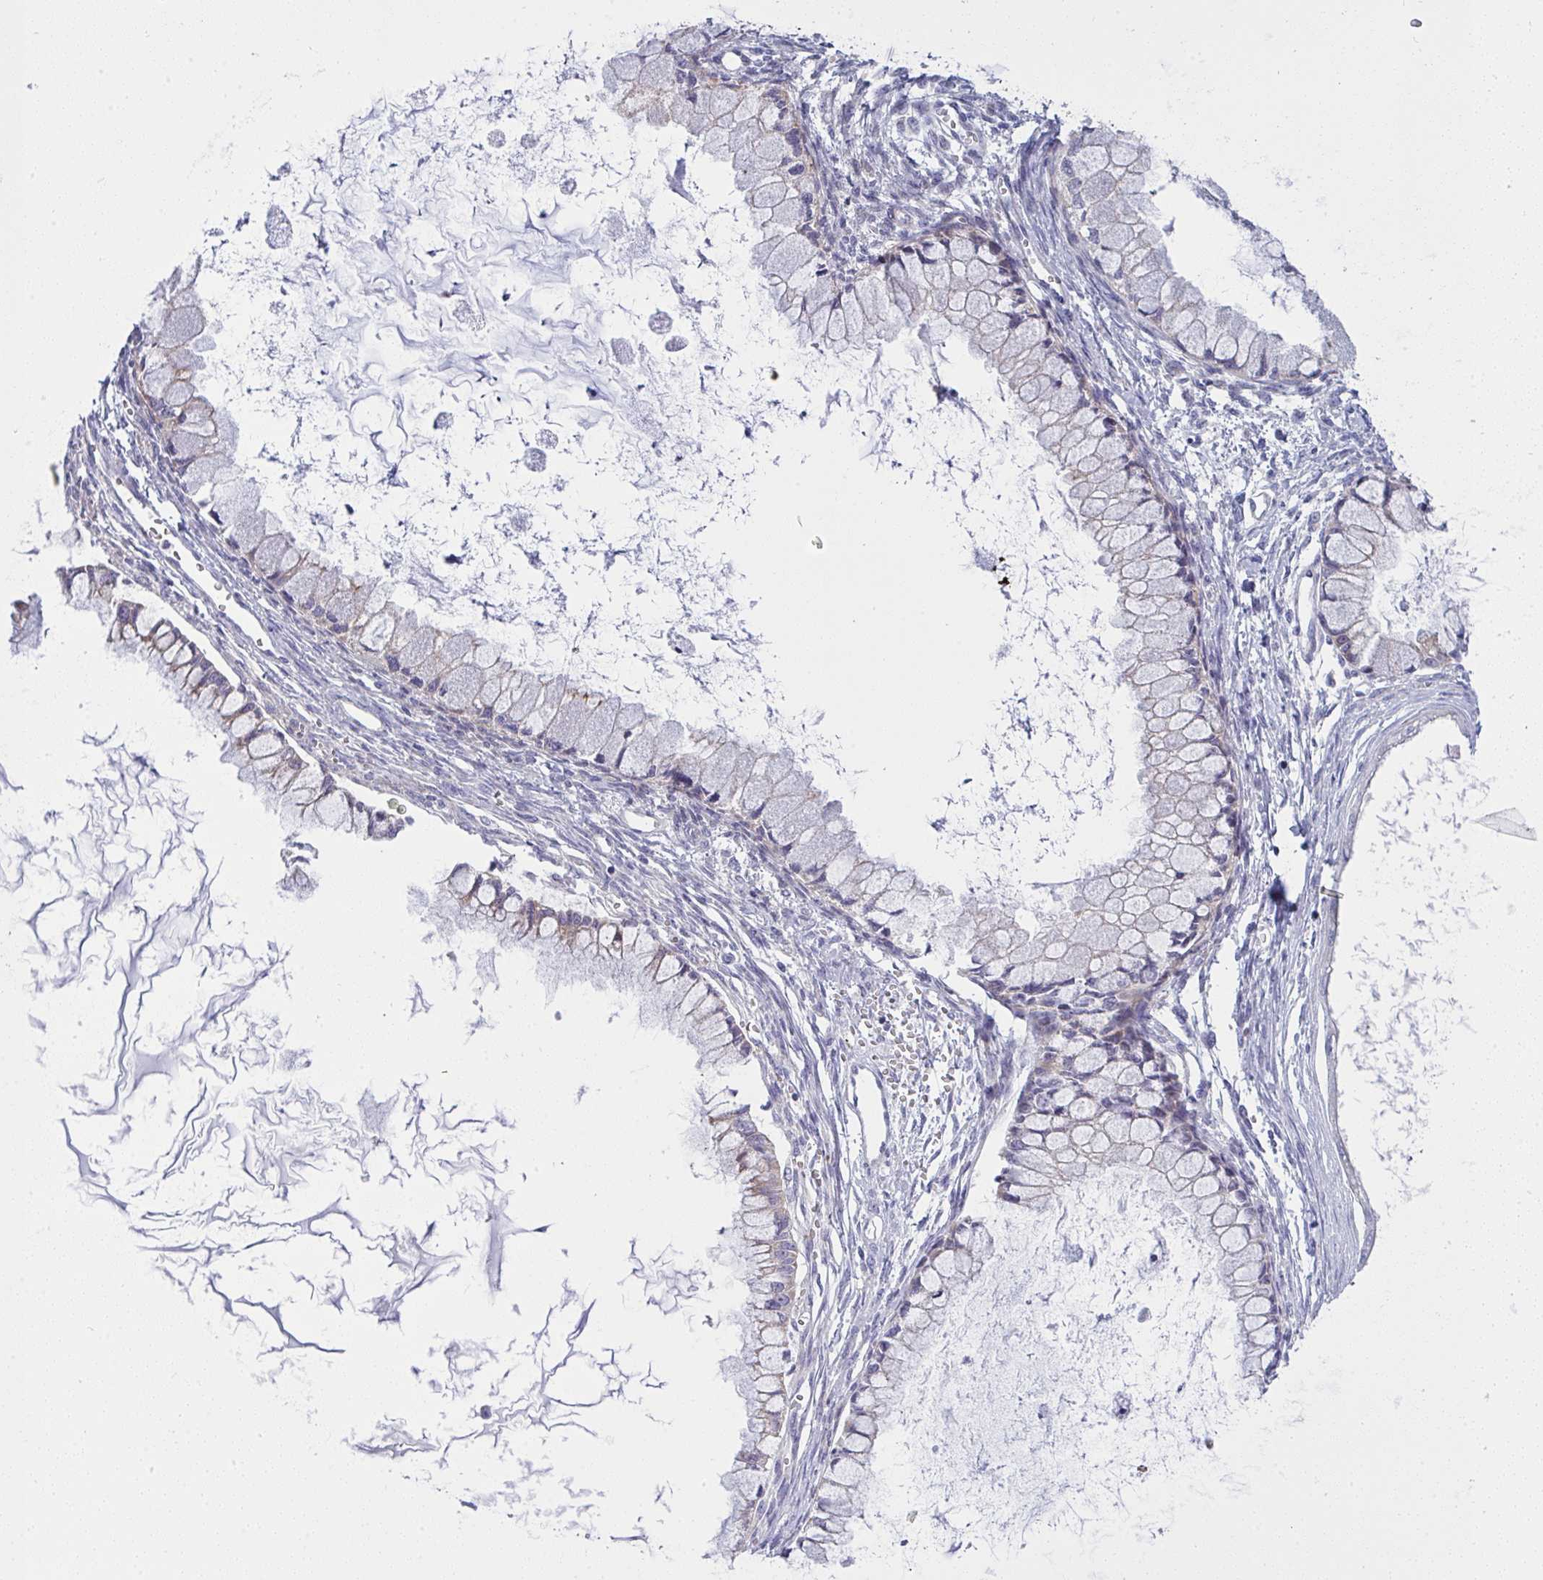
{"staining": {"intensity": "weak", "quantity": "25%-75%", "location": "cytoplasmic/membranous"}, "tissue": "ovarian cancer", "cell_type": "Tumor cells", "image_type": "cancer", "snomed": [{"axis": "morphology", "description": "Cystadenocarcinoma, mucinous, NOS"}, {"axis": "topography", "description": "Ovary"}], "caption": "Protein expression by immunohistochemistry (IHC) exhibits weak cytoplasmic/membranous expression in approximately 25%-75% of tumor cells in ovarian mucinous cystadenocarcinoma.", "gene": "NTN1", "patient": {"sex": "female", "age": 34}}